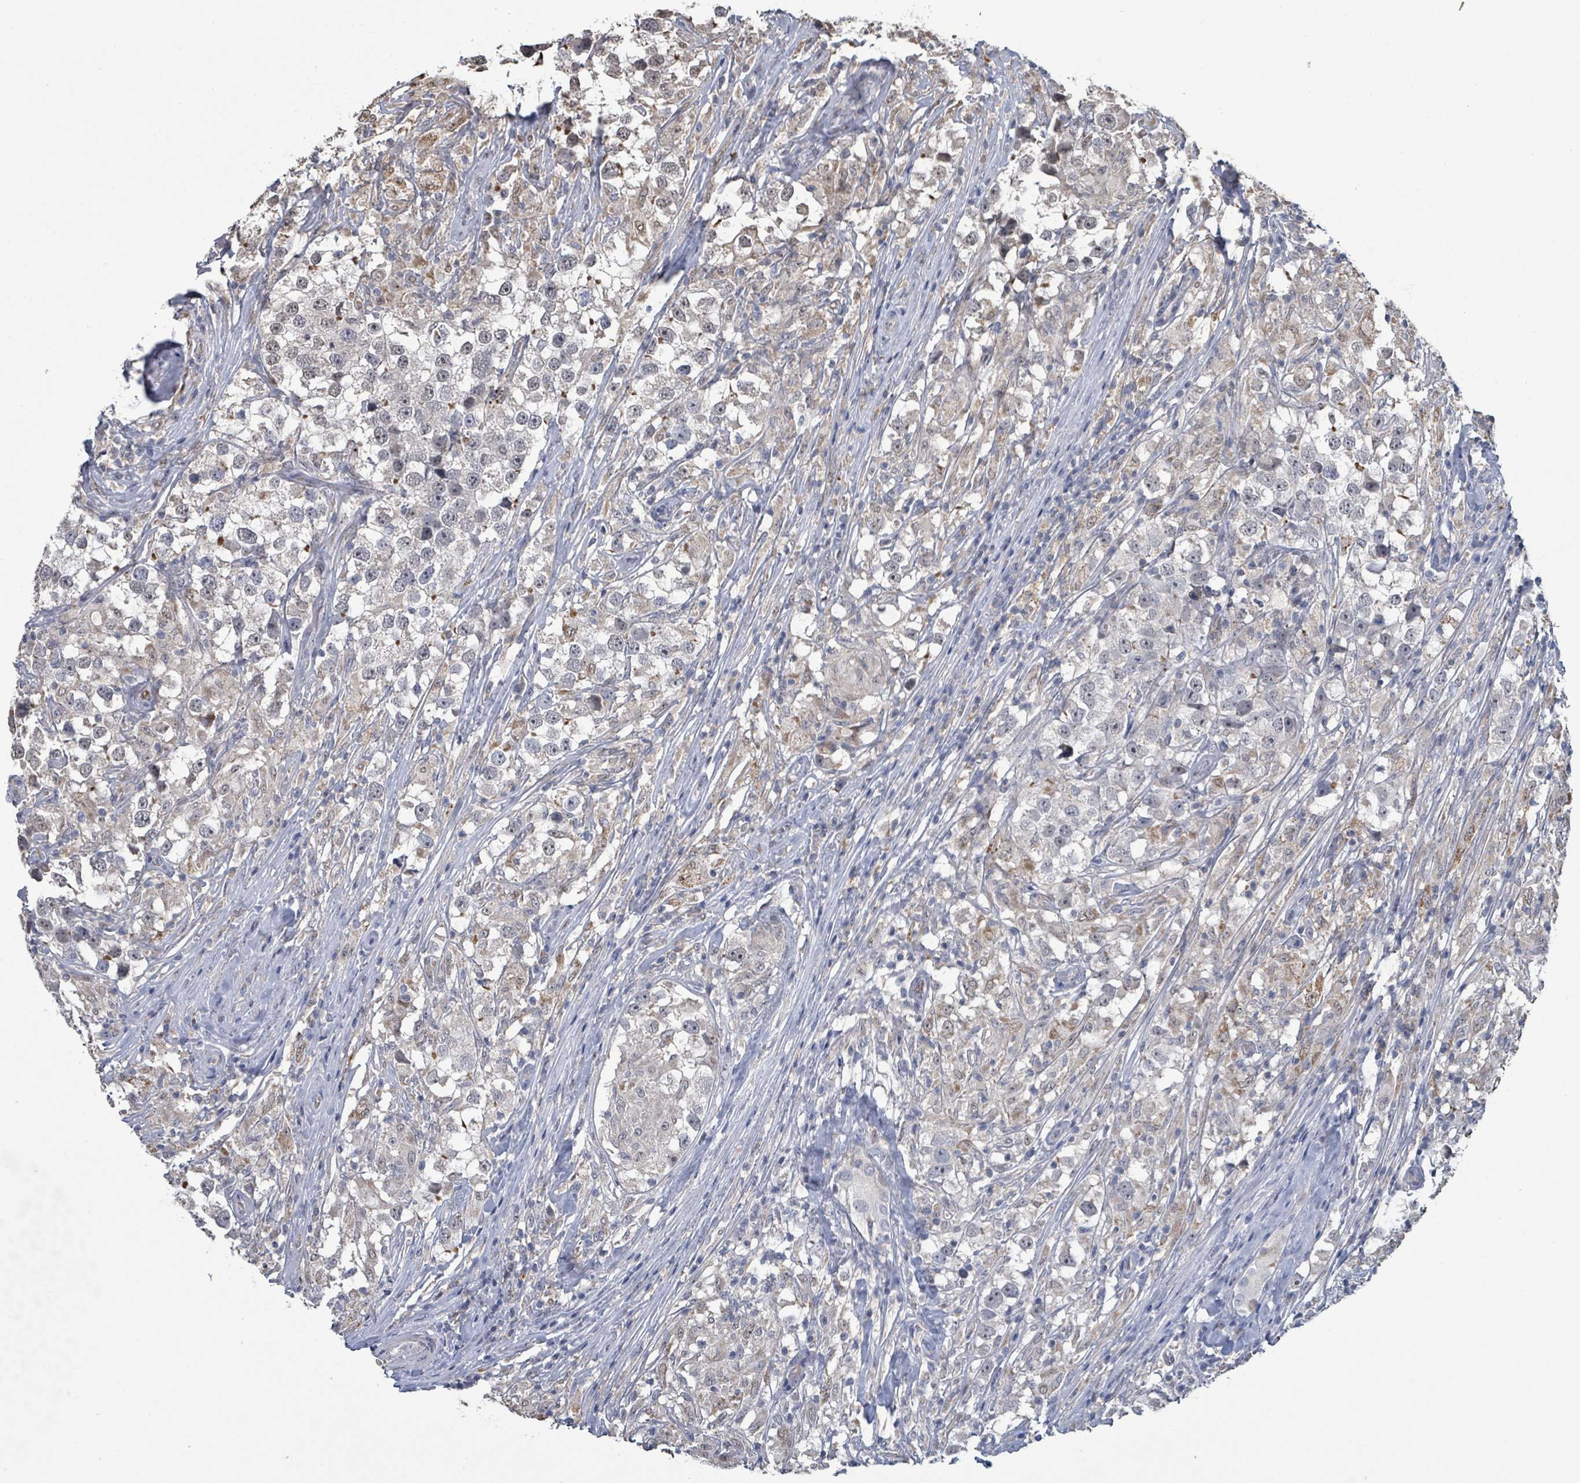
{"staining": {"intensity": "weak", "quantity": "<25%", "location": "cytoplasmic/membranous,nuclear"}, "tissue": "testis cancer", "cell_type": "Tumor cells", "image_type": "cancer", "snomed": [{"axis": "morphology", "description": "Seminoma, NOS"}, {"axis": "topography", "description": "Testis"}], "caption": "Immunohistochemical staining of testis cancer reveals no significant staining in tumor cells. Nuclei are stained in blue.", "gene": "SEBOX", "patient": {"sex": "male", "age": 46}}